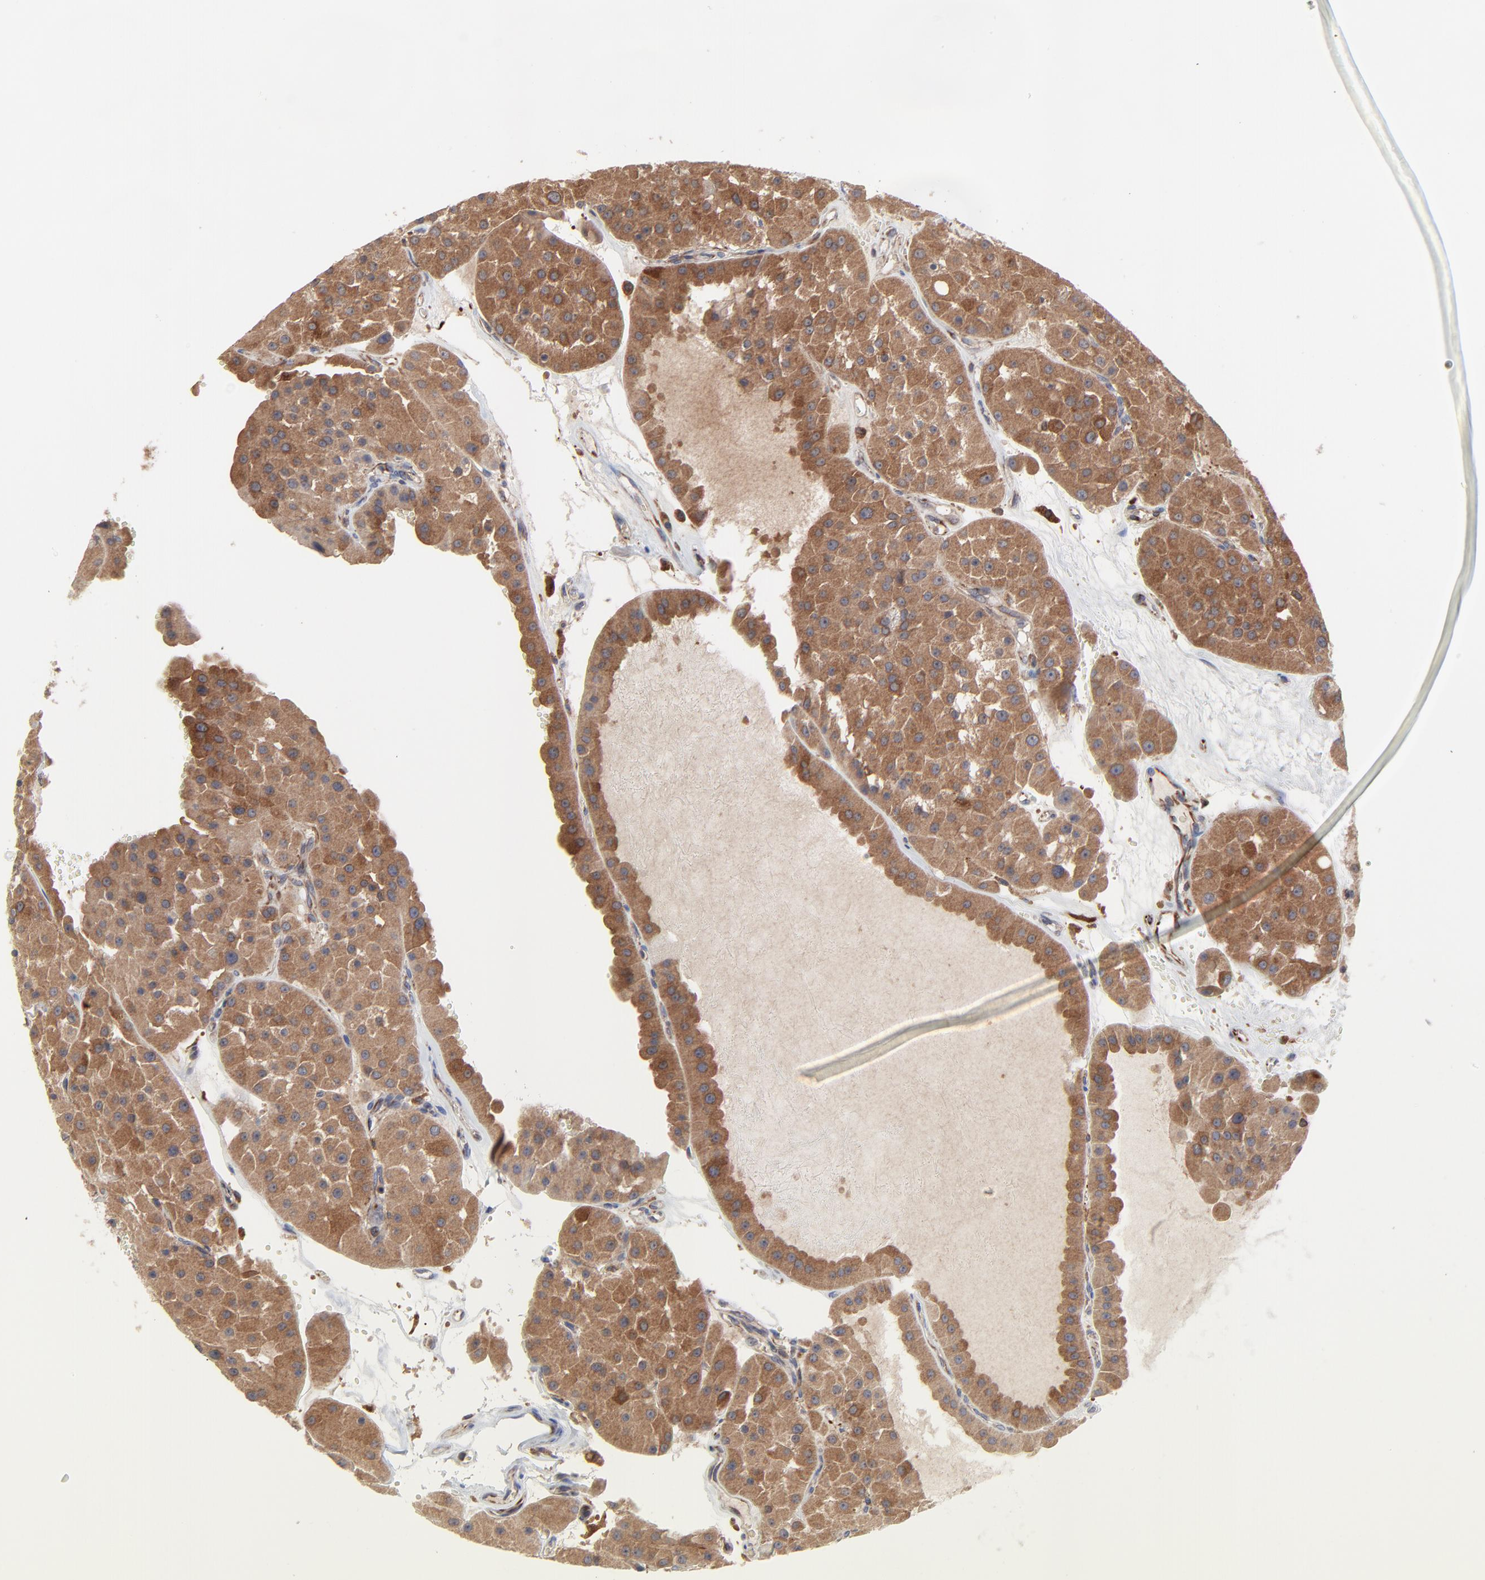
{"staining": {"intensity": "strong", "quantity": ">75%", "location": "cytoplasmic/membranous"}, "tissue": "renal cancer", "cell_type": "Tumor cells", "image_type": "cancer", "snomed": [{"axis": "morphology", "description": "Adenocarcinoma, uncertain malignant potential"}, {"axis": "topography", "description": "Kidney"}], "caption": "Renal cancer stained with DAB immunohistochemistry reveals high levels of strong cytoplasmic/membranous expression in approximately >75% of tumor cells.", "gene": "RAB9A", "patient": {"sex": "male", "age": 63}}